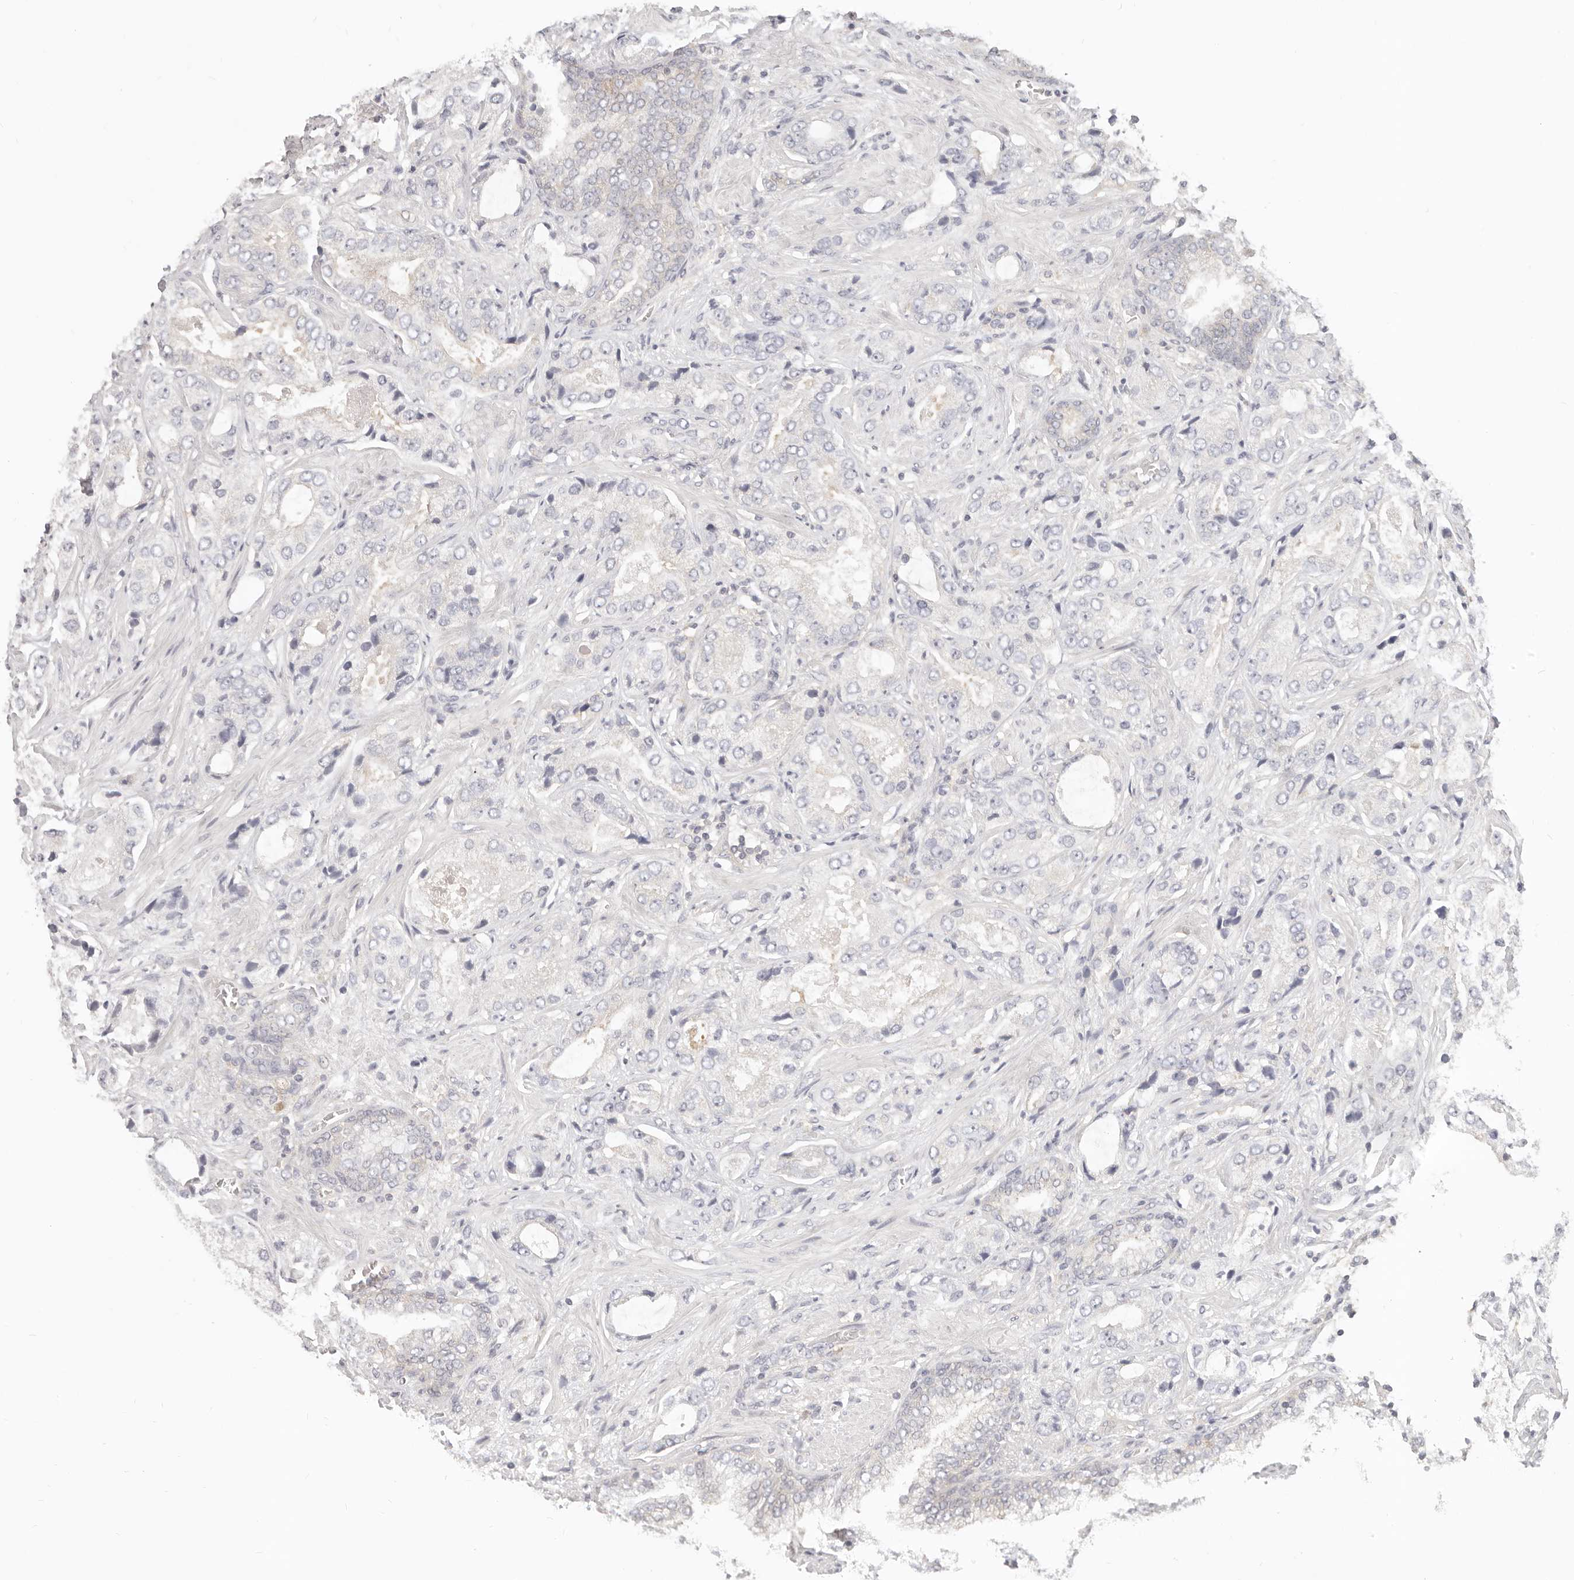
{"staining": {"intensity": "negative", "quantity": "none", "location": "none"}, "tissue": "prostate cancer", "cell_type": "Tumor cells", "image_type": "cancer", "snomed": [{"axis": "morphology", "description": "Normal tissue, NOS"}, {"axis": "morphology", "description": "Adenocarcinoma, High grade"}, {"axis": "topography", "description": "Prostate"}, {"axis": "topography", "description": "Peripheral nerve tissue"}], "caption": "Immunohistochemistry image of neoplastic tissue: human prostate cancer stained with DAB (3,3'-diaminobenzidine) exhibits no significant protein staining in tumor cells.", "gene": "DTNBP1", "patient": {"sex": "male", "age": 59}}